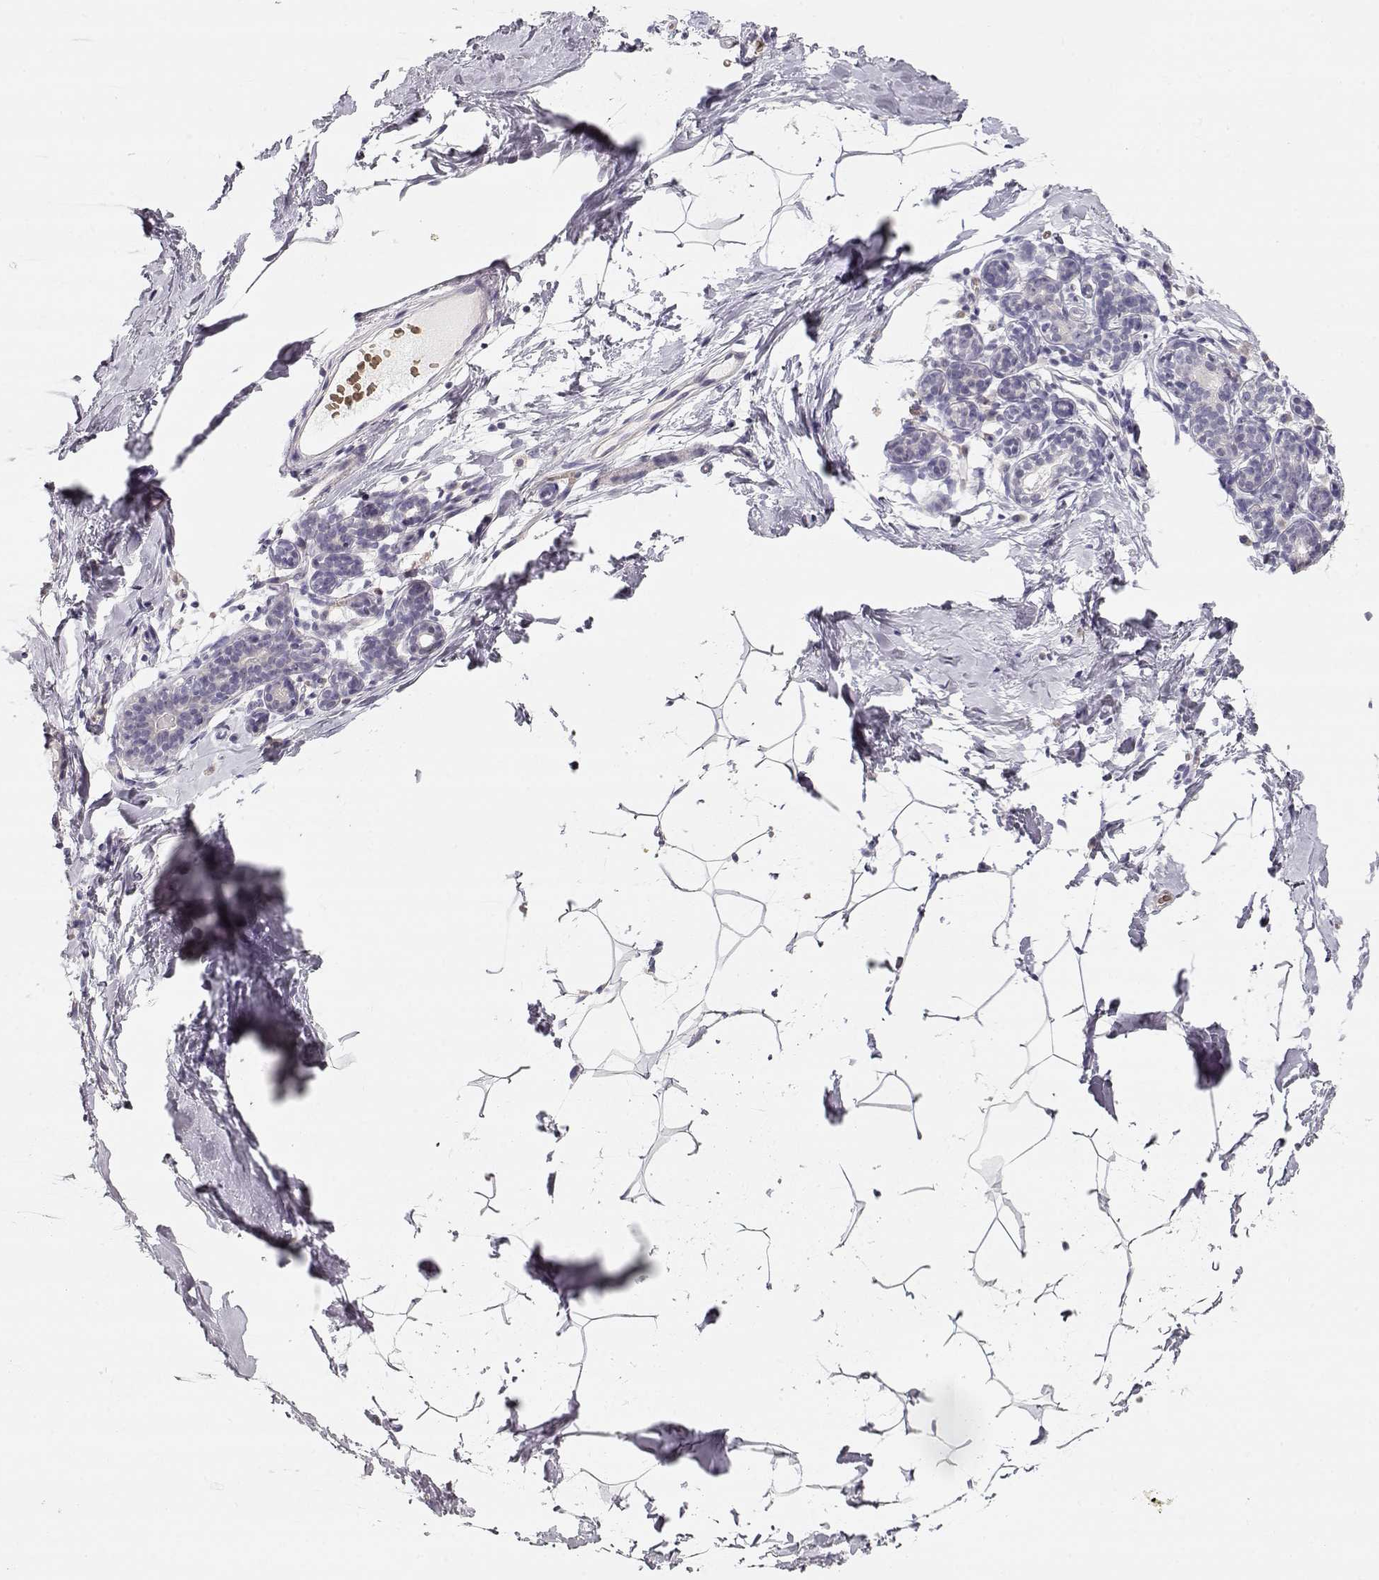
{"staining": {"intensity": "negative", "quantity": "none", "location": "none"}, "tissue": "breast", "cell_type": "Adipocytes", "image_type": "normal", "snomed": [{"axis": "morphology", "description": "Normal tissue, NOS"}, {"axis": "topography", "description": "Breast"}], "caption": "Immunohistochemistry micrograph of normal human breast stained for a protein (brown), which exhibits no staining in adipocytes. Brightfield microscopy of immunohistochemistry stained with DAB (brown) and hematoxylin (blue), captured at high magnification.", "gene": "TTC26", "patient": {"sex": "female", "age": 32}}